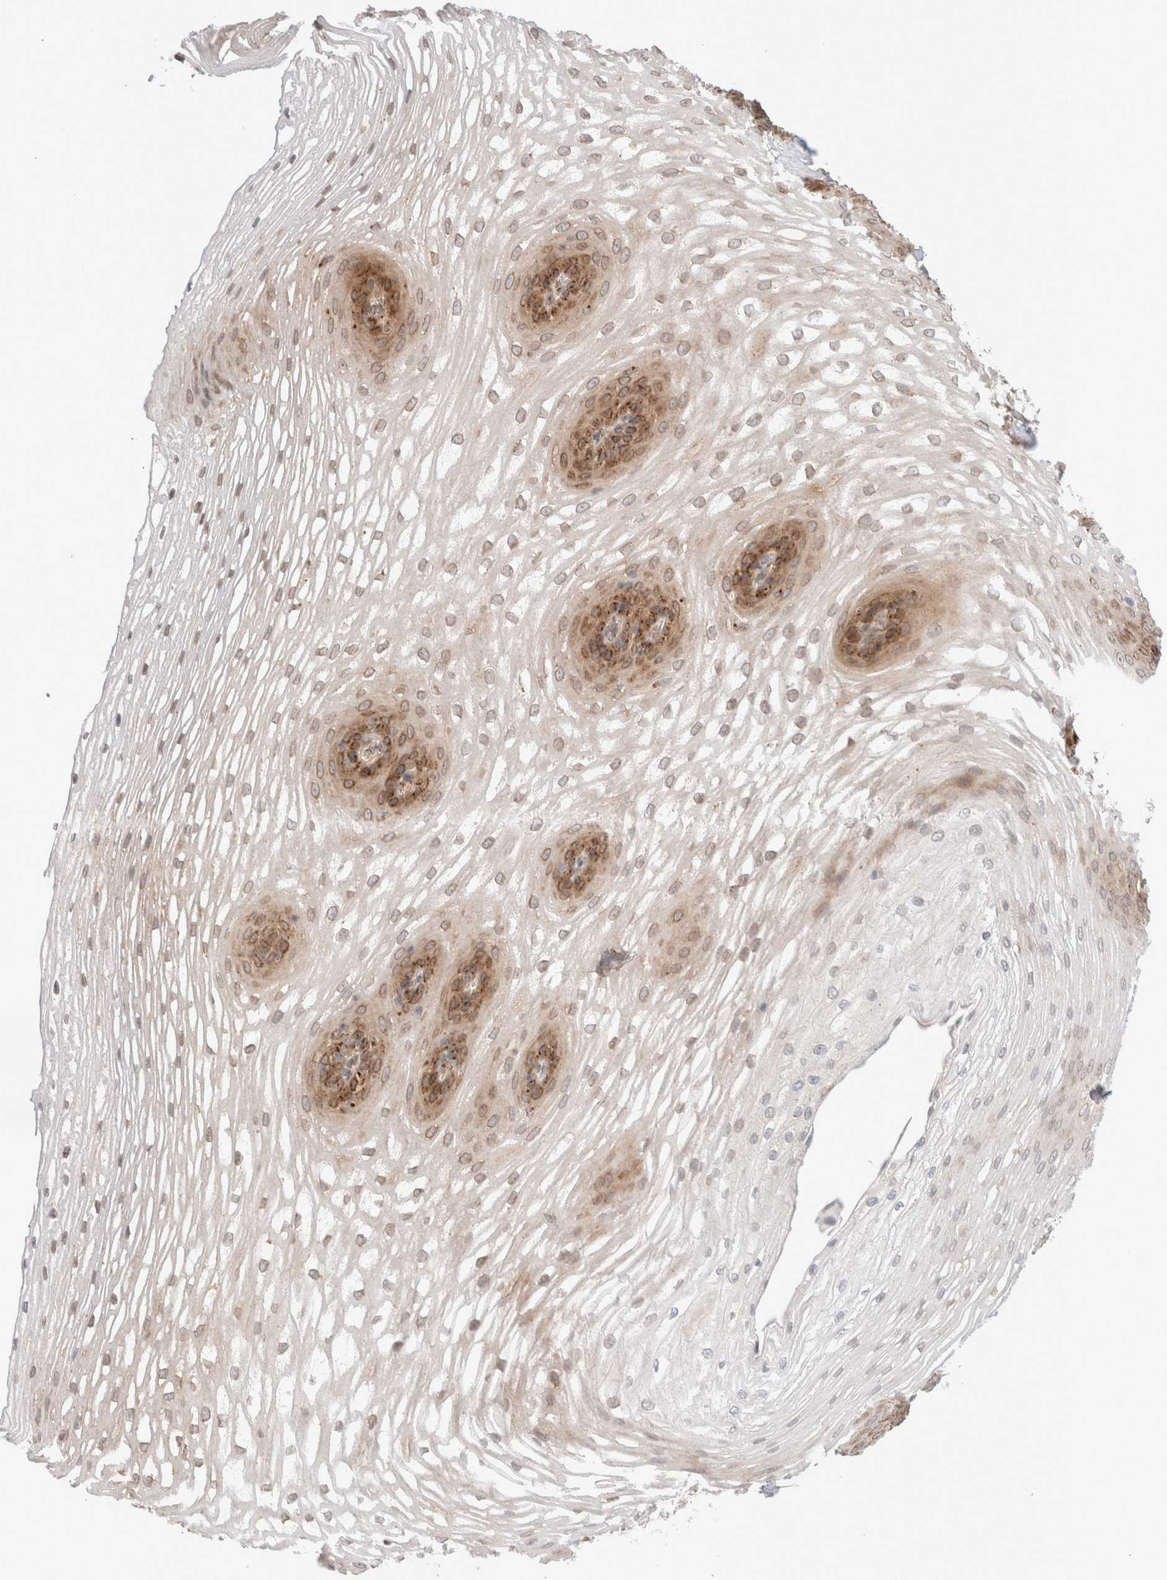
{"staining": {"intensity": "strong", "quantity": "25%-75%", "location": "cytoplasmic/membranous"}, "tissue": "esophagus", "cell_type": "Squamous epithelial cells", "image_type": "normal", "snomed": [{"axis": "morphology", "description": "Normal tissue, NOS"}, {"axis": "topography", "description": "Esophagus"}], "caption": "Squamous epithelial cells display strong cytoplasmic/membranous expression in approximately 25%-75% of cells in normal esophagus. (Stains: DAB (3,3'-diaminobenzidine) in brown, nuclei in blue, Microscopy: brightfield microscopy at high magnification).", "gene": "GCN1", "patient": {"sex": "female", "age": 66}}